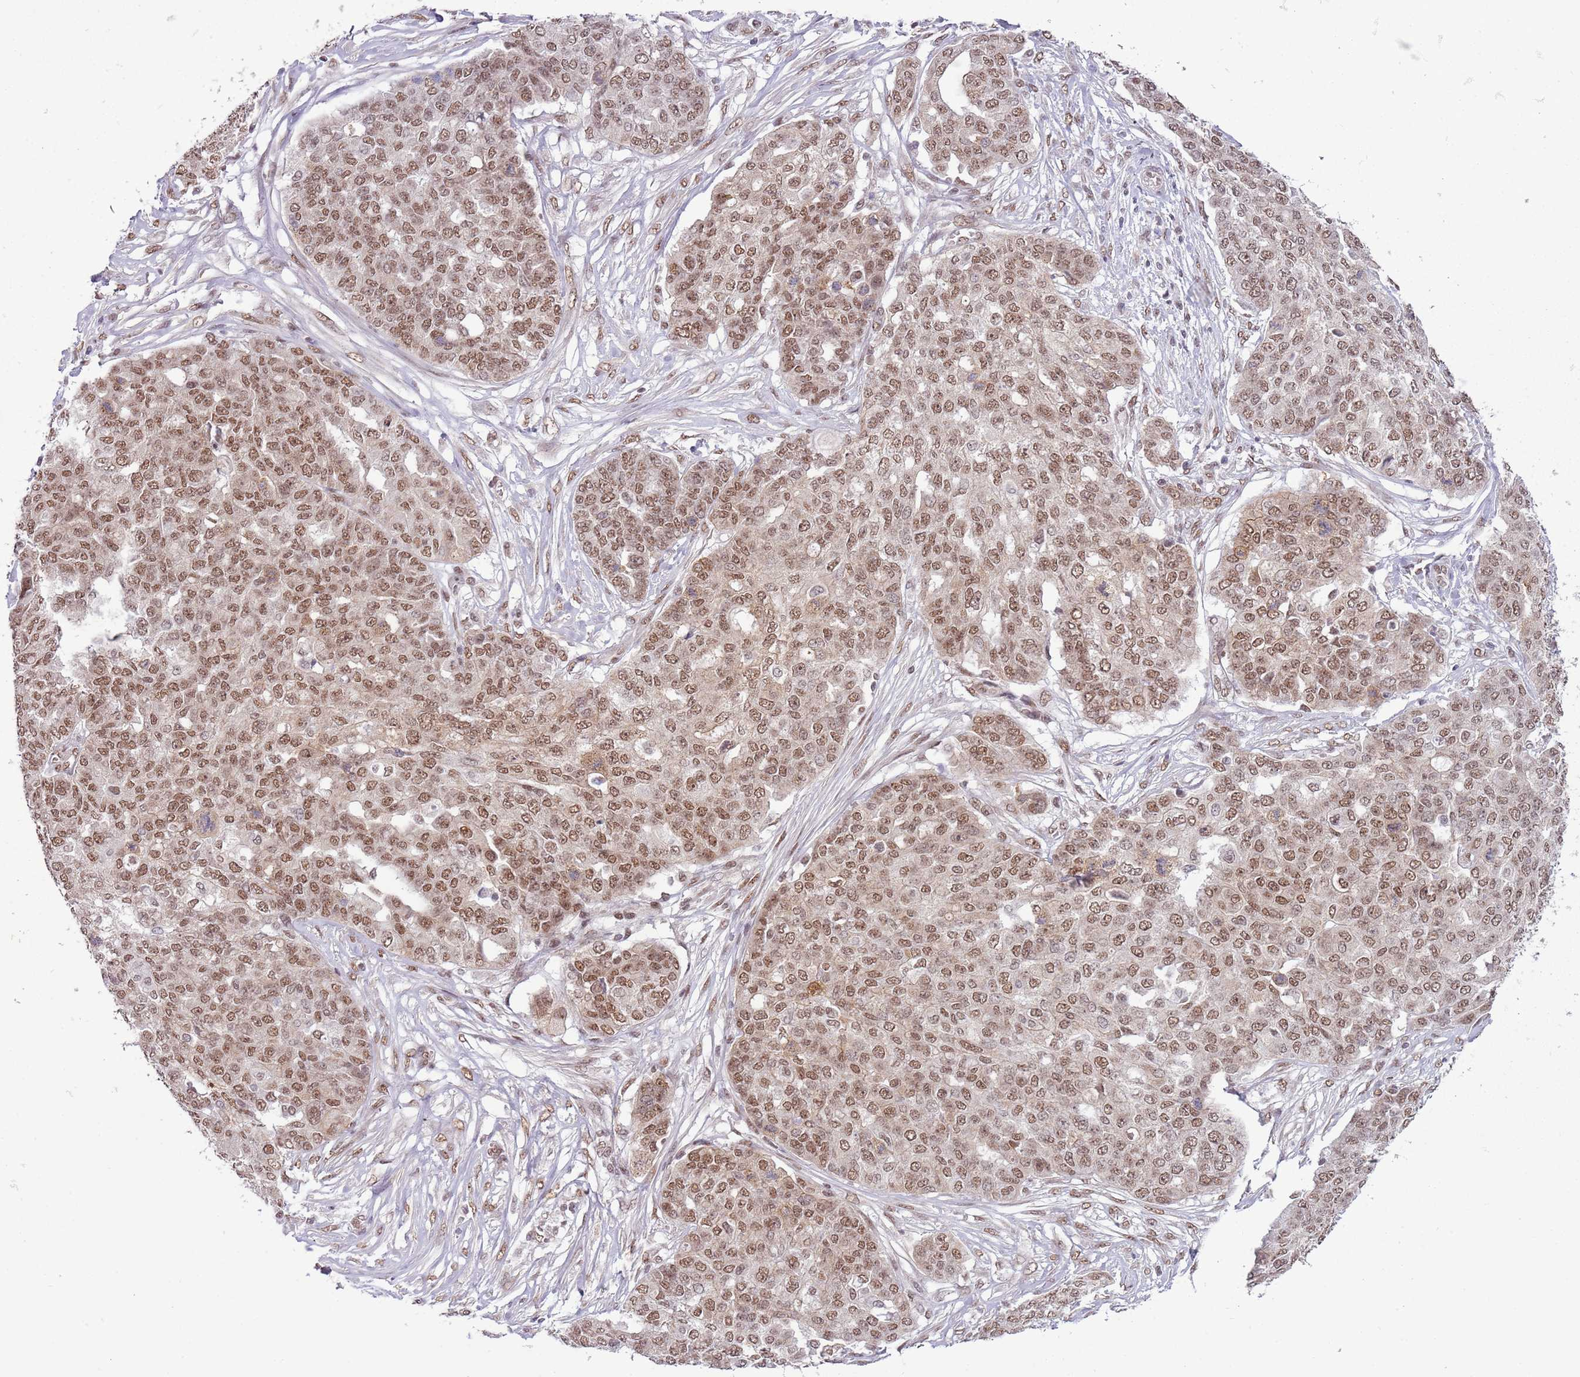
{"staining": {"intensity": "moderate", "quantity": ">75%", "location": "nuclear"}, "tissue": "ovarian cancer", "cell_type": "Tumor cells", "image_type": "cancer", "snomed": [{"axis": "morphology", "description": "Cystadenocarcinoma, serous, NOS"}, {"axis": "topography", "description": "Soft tissue"}, {"axis": "topography", "description": "Ovary"}], "caption": "DAB (3,3'-diaminobenzidine) immunohistochemical staining of human ovarian serous cystadenocarcinoma reveals moderate nuclear protein staining in approximately >75% of tumor cells.", "gene": "FAM120AOS", "patient": {"sex": "female", "age": 57}}